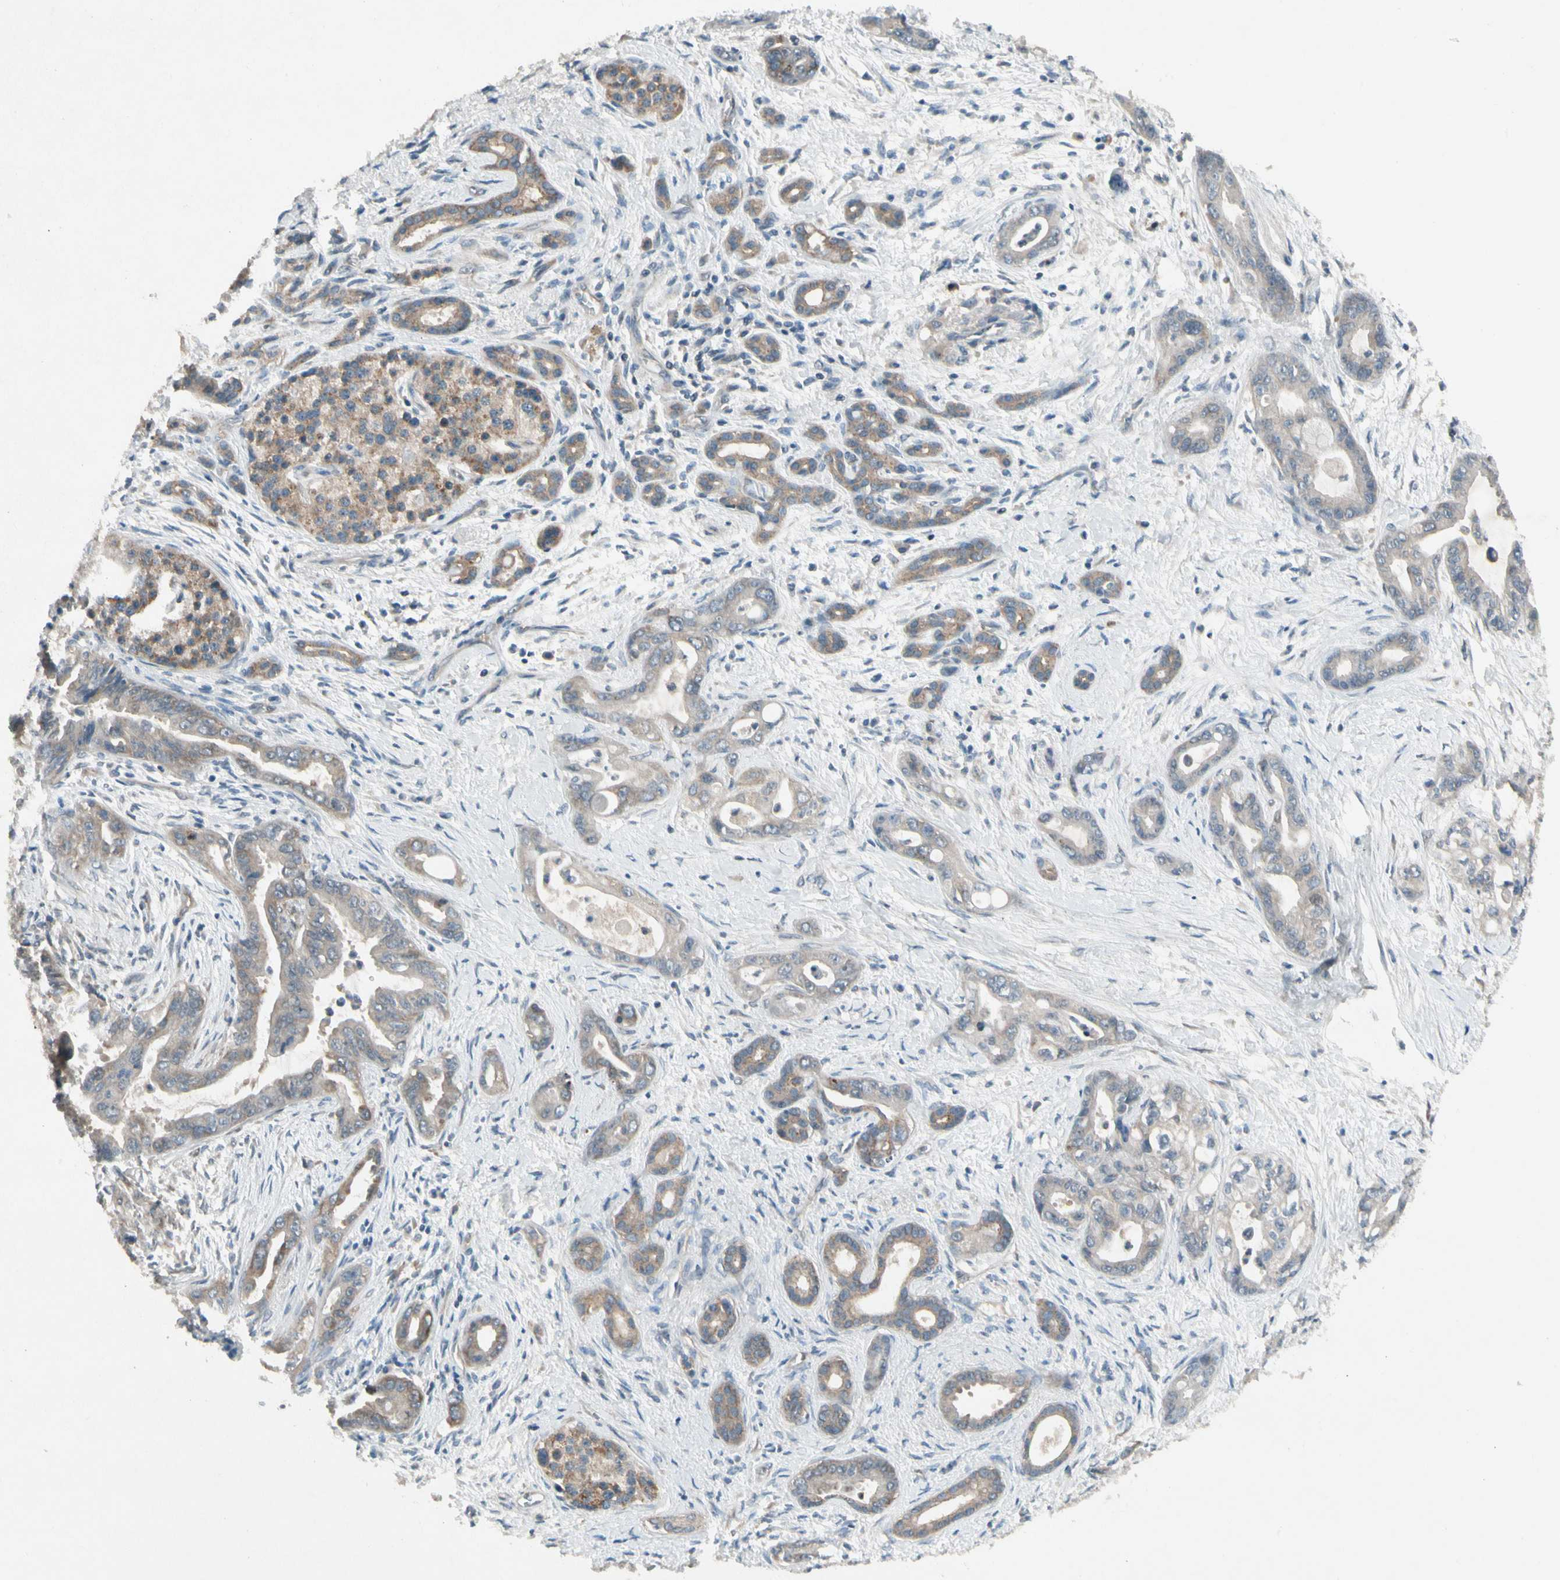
{"staining": {"intensity": "weak", "quantity": ">75%", "location": "cytoplasmic/membranous"}, "tissue": "pancreatic cancer", "cell_type": "Tumor cells", "image_type": "cancer", "snomed": [{"axis": "morphology", "description": "Adenocarcinoma, NOS"}, {"axis": "topography", "description": "Pancreas"}], "caption": "Pancreatic cancer (adenocarcinoma) was stained to show a protein in brown. There is low levels of weak cytoplasmic/membranous expression in approximately >75% of tumor cells.", "gene": "PANK2", "patient": {"sex": "male", "age": 70}}